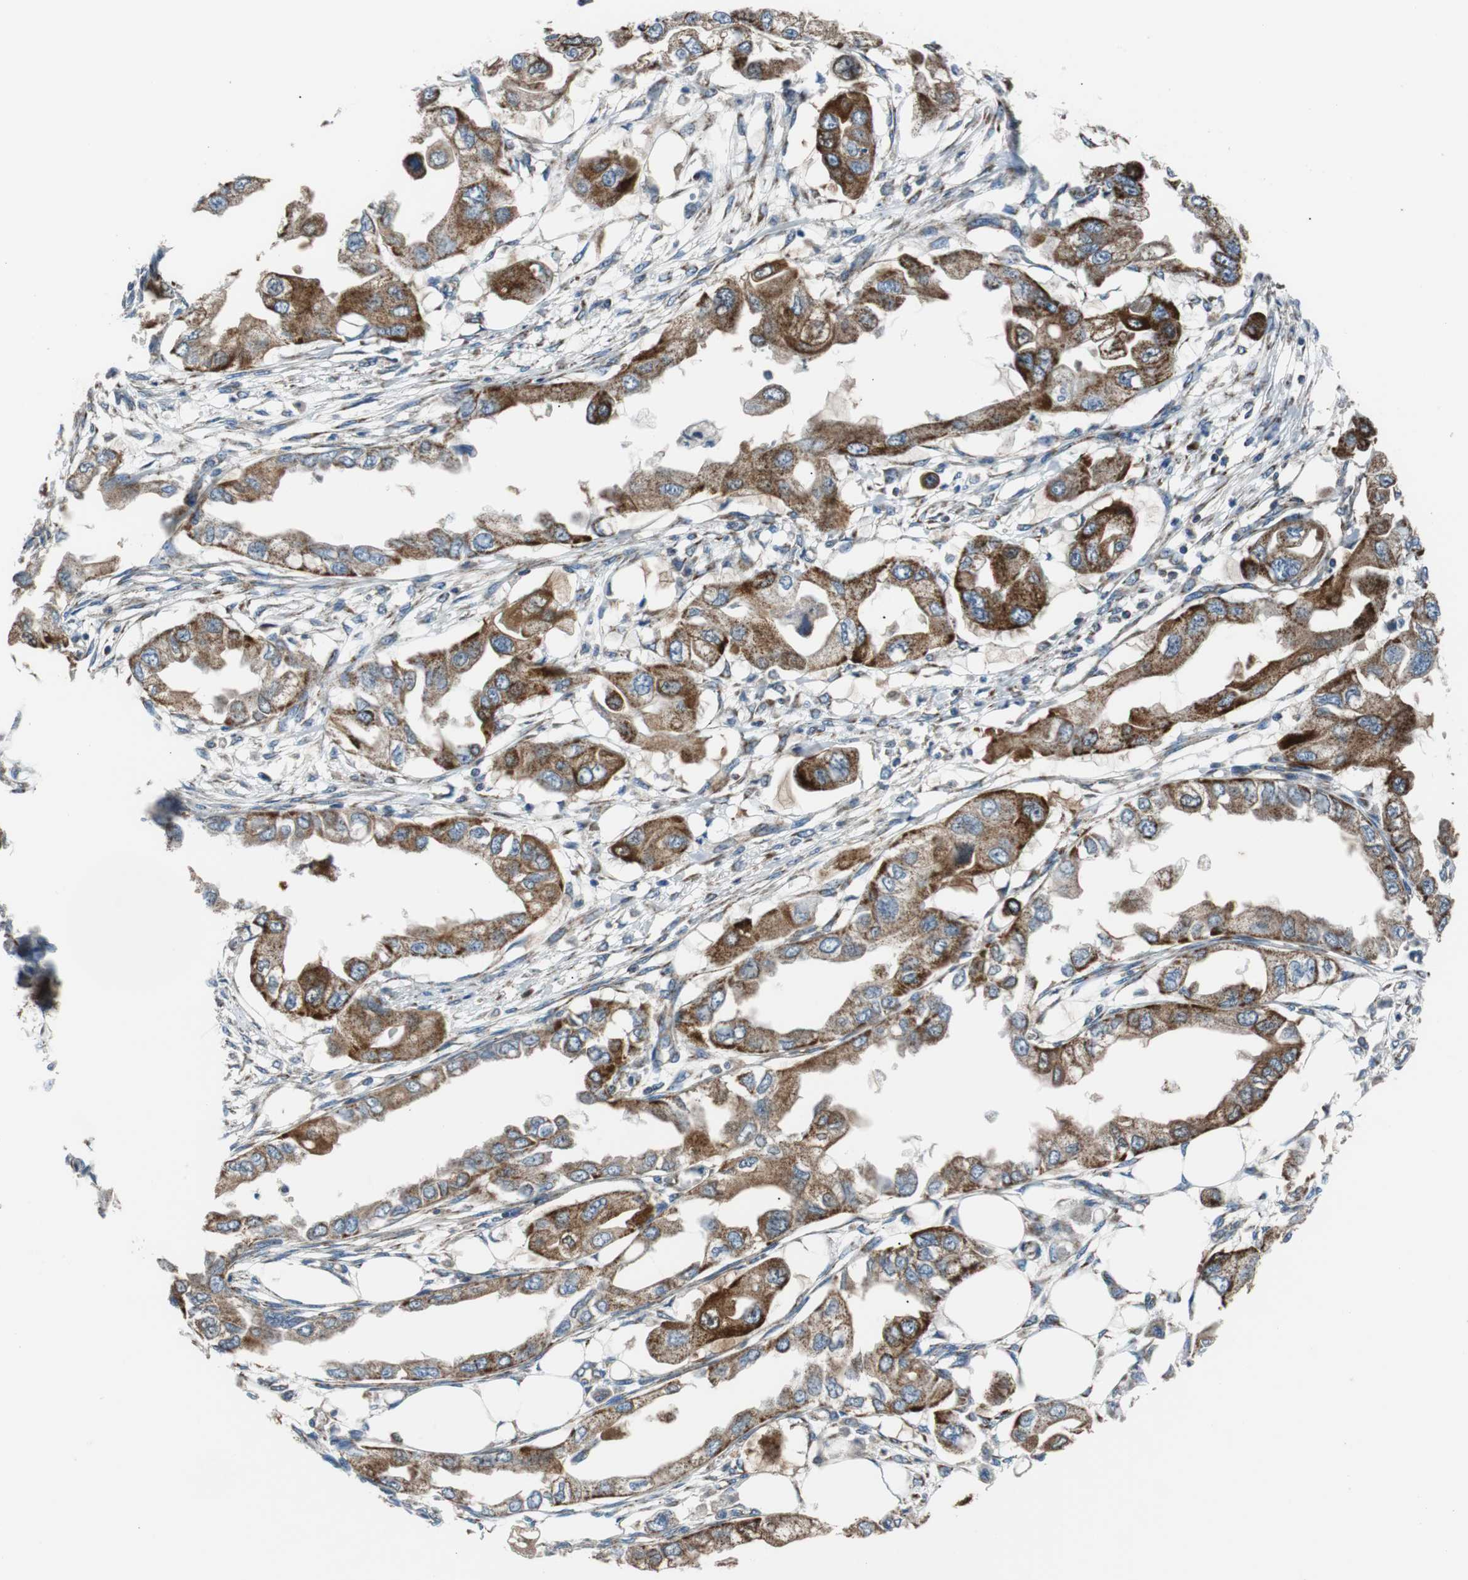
{"staining": {"intensity": "strong", "quantity": ">75%", "location": "cytoplasmic/membranous"}, "tissue": "endometrial cancer", "cell_type": "Tumor cells", "image_type": "cancer", "snomed": [{"axis": "morphology", "description": "Adenocarcinoma, NOS"}, {"axis": "topography", "description": "Endometrium"}], "caption": "The micrograph reveals a brown stain indicating the presence of a protein in the cytoplasmic/membranous of tumor cells in endometrial cancer (adenocarcinoma). The staining was performed using DAB, with brown indicating positive protein expression. Nuclei are stained blue with hematoxylin.", "gene": "PITRM1", "patient": {"sex": "female", "age": 67}}